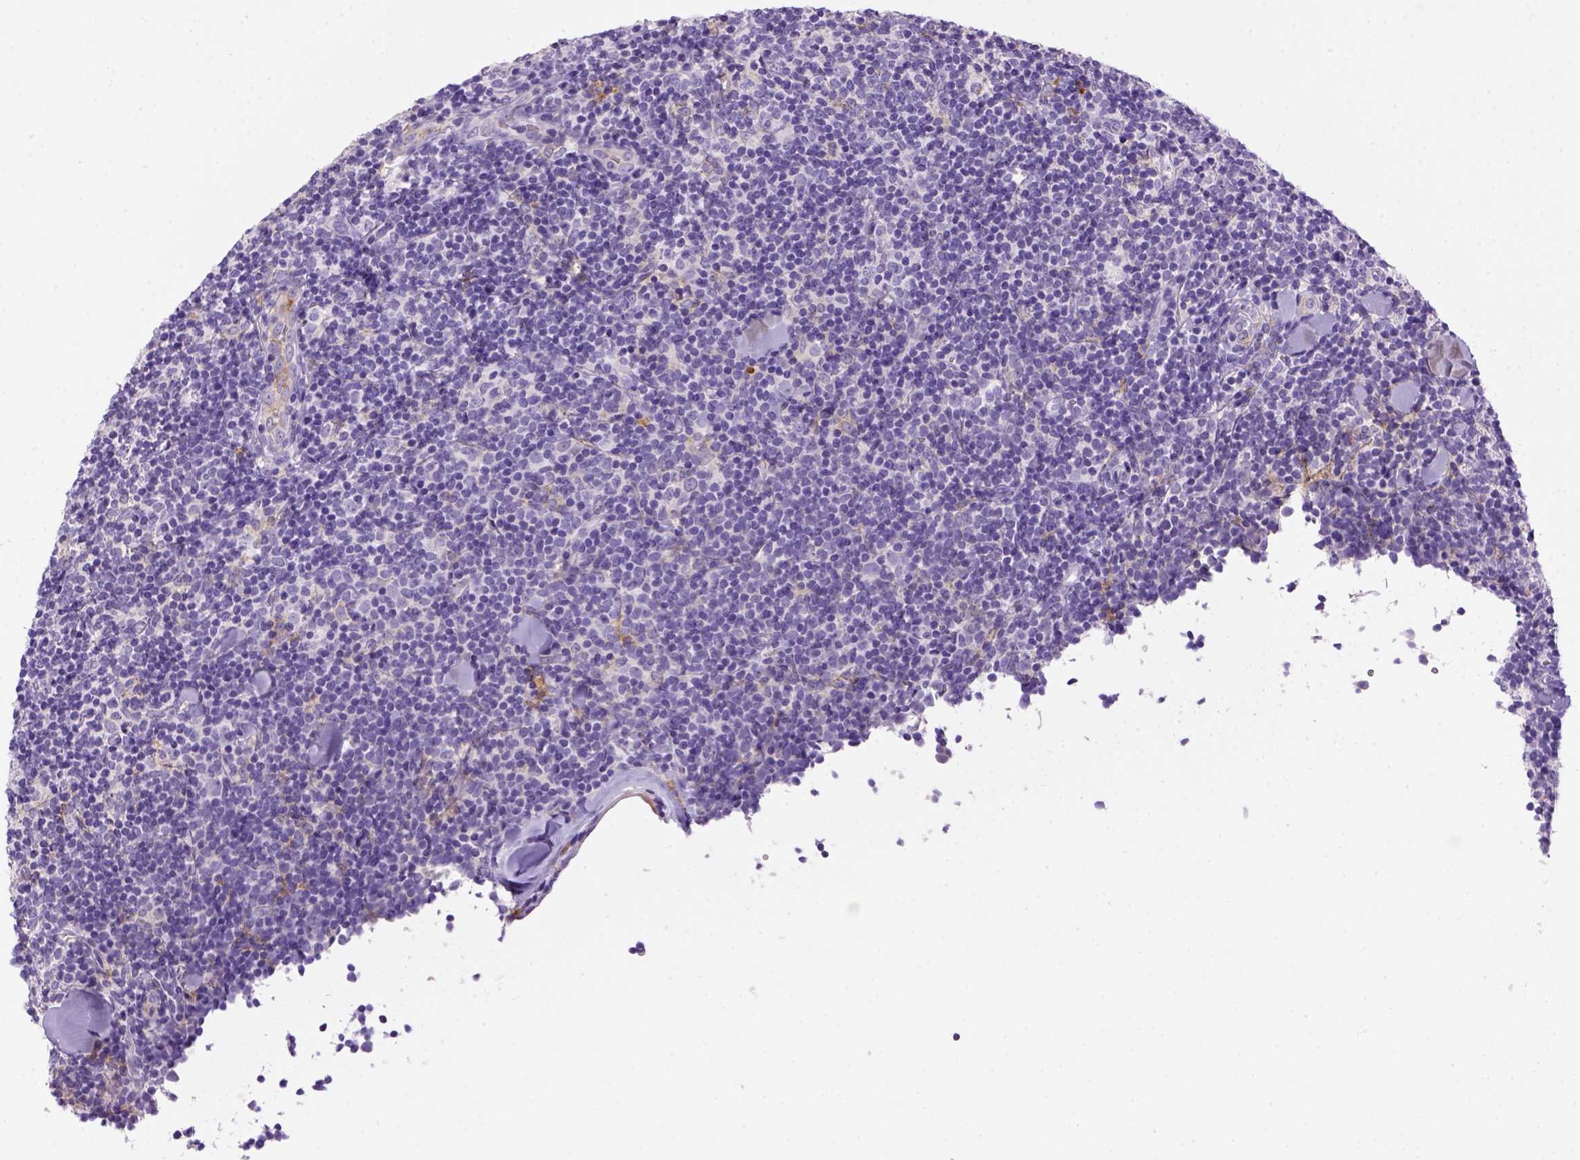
{"staining": {"intensity": "negative", "quantity": "none", "location": "none"}, "tissue": "lymphoma", "cell_type": "Tumor cells", "image_type": "cancer", "snomed": [{"axis": "morphology", "description": "Malignant lymphoma, non-Hodgkin's type, Low grade"}, {"axis": "topography", "description": "Lymph node"}], "caption": "Immunohistochemistry of low-grade malignant lymphoma, non-Hodgkin's type shows no expression in tumor cells.", "gene": "CD14", "patient": {"sex": "female", "age": 56}}